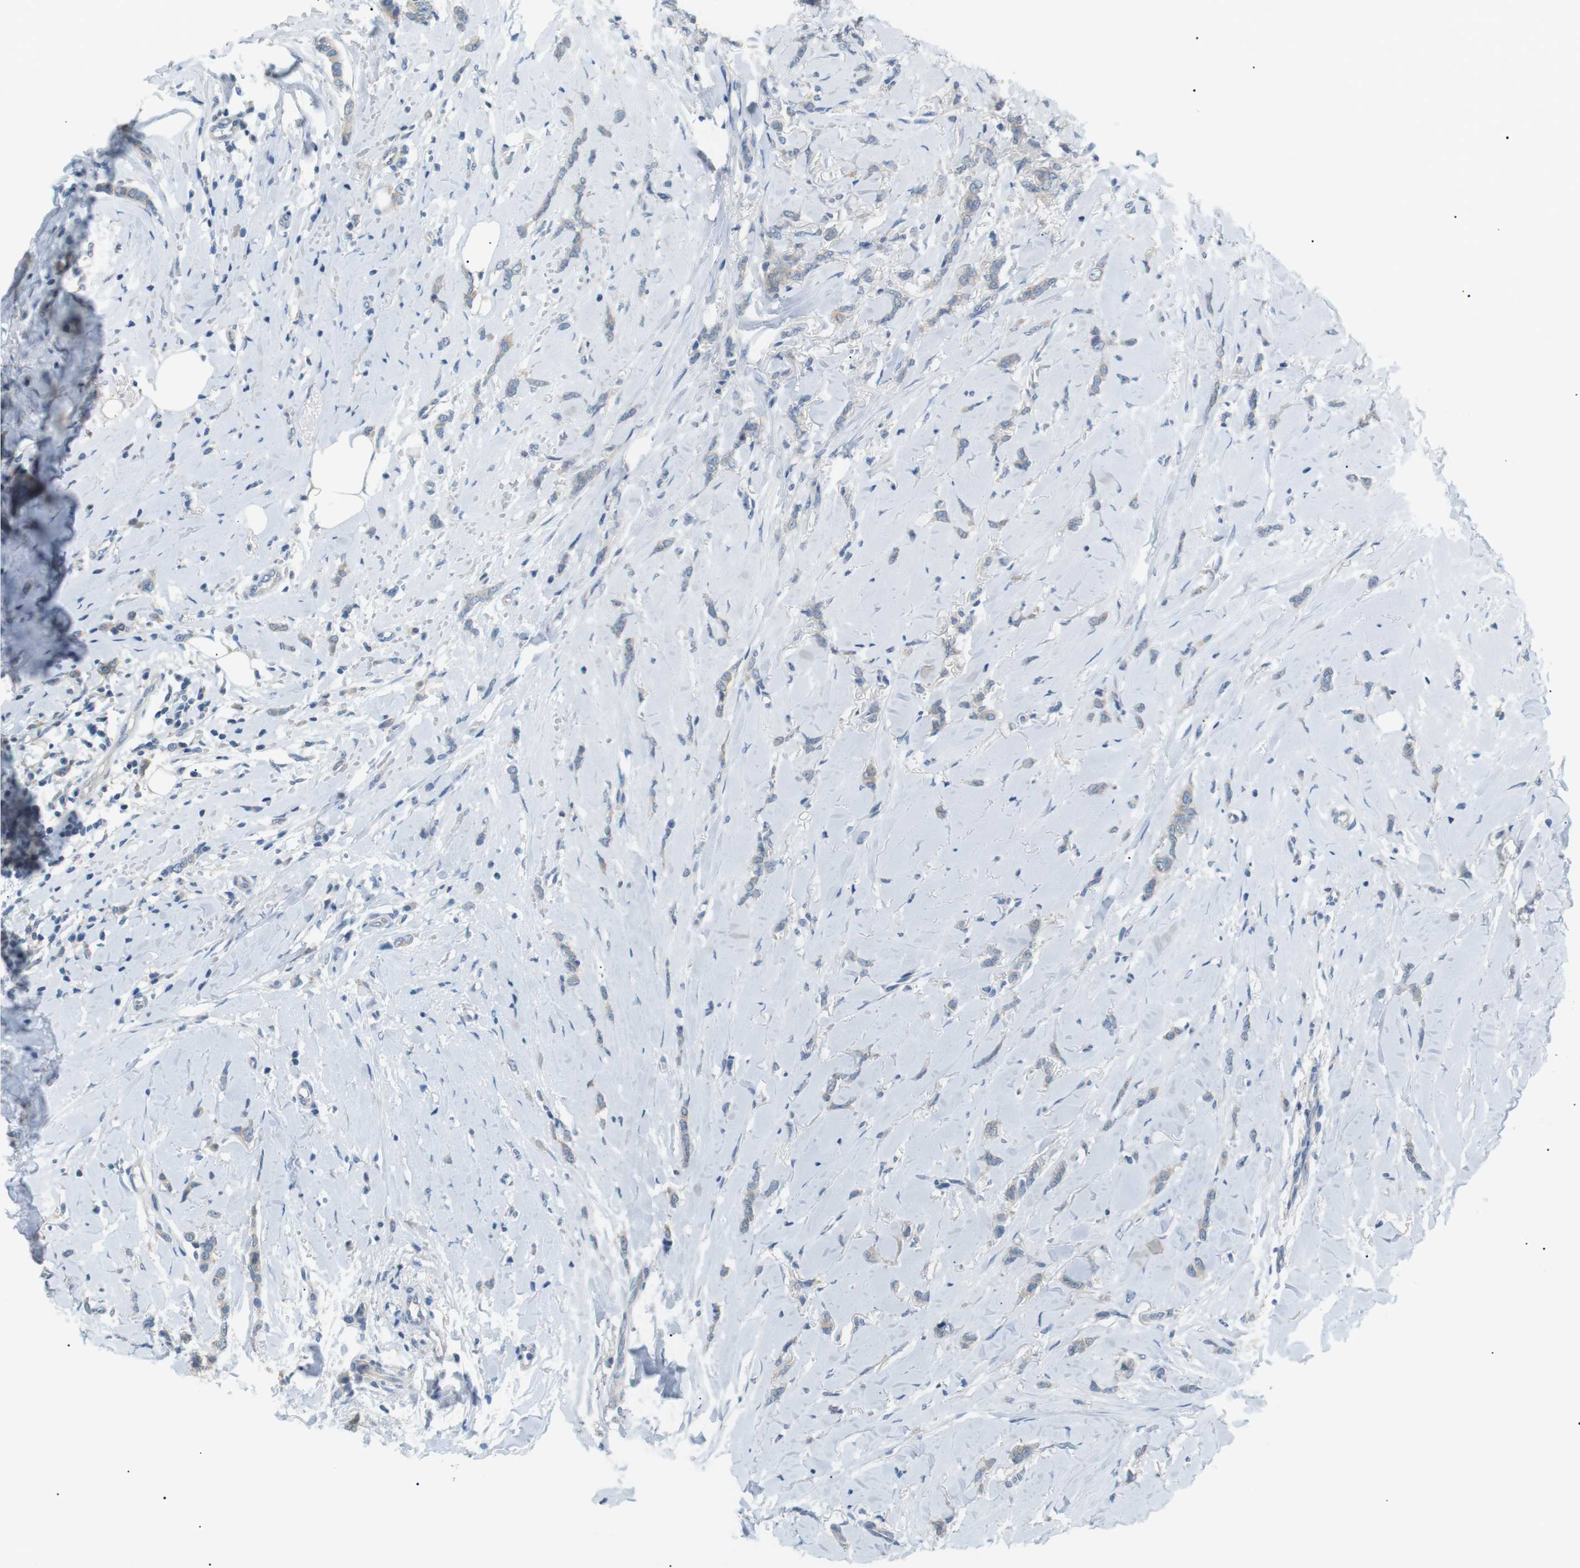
{"staining": {"intensity": "weak", "quantity": "<25%", "location": "cytoplasmic/membranous"}, "tissue": "breast cancer", "cell_type": "Tumor cells", "image_type": "cancer", "snomed": [{"axis": "morphology", "description": "Lobular carcinoma"}, {"axis": "topography", "description": "Skin"}, {"axis": "topography", "description": "Breast"}], "caption": "High power microscopy micrograph of an immunohistochemistry photomicrograph of lobular carcinoma (breast), revealing no significant staining in tumor cells. (DAB (3,3'-diaminobenzidine) IHC visualized using brightfield microscopy, high magnification).", "gene": "CDH26", "patient": {"sex": "female", "age": 46}}